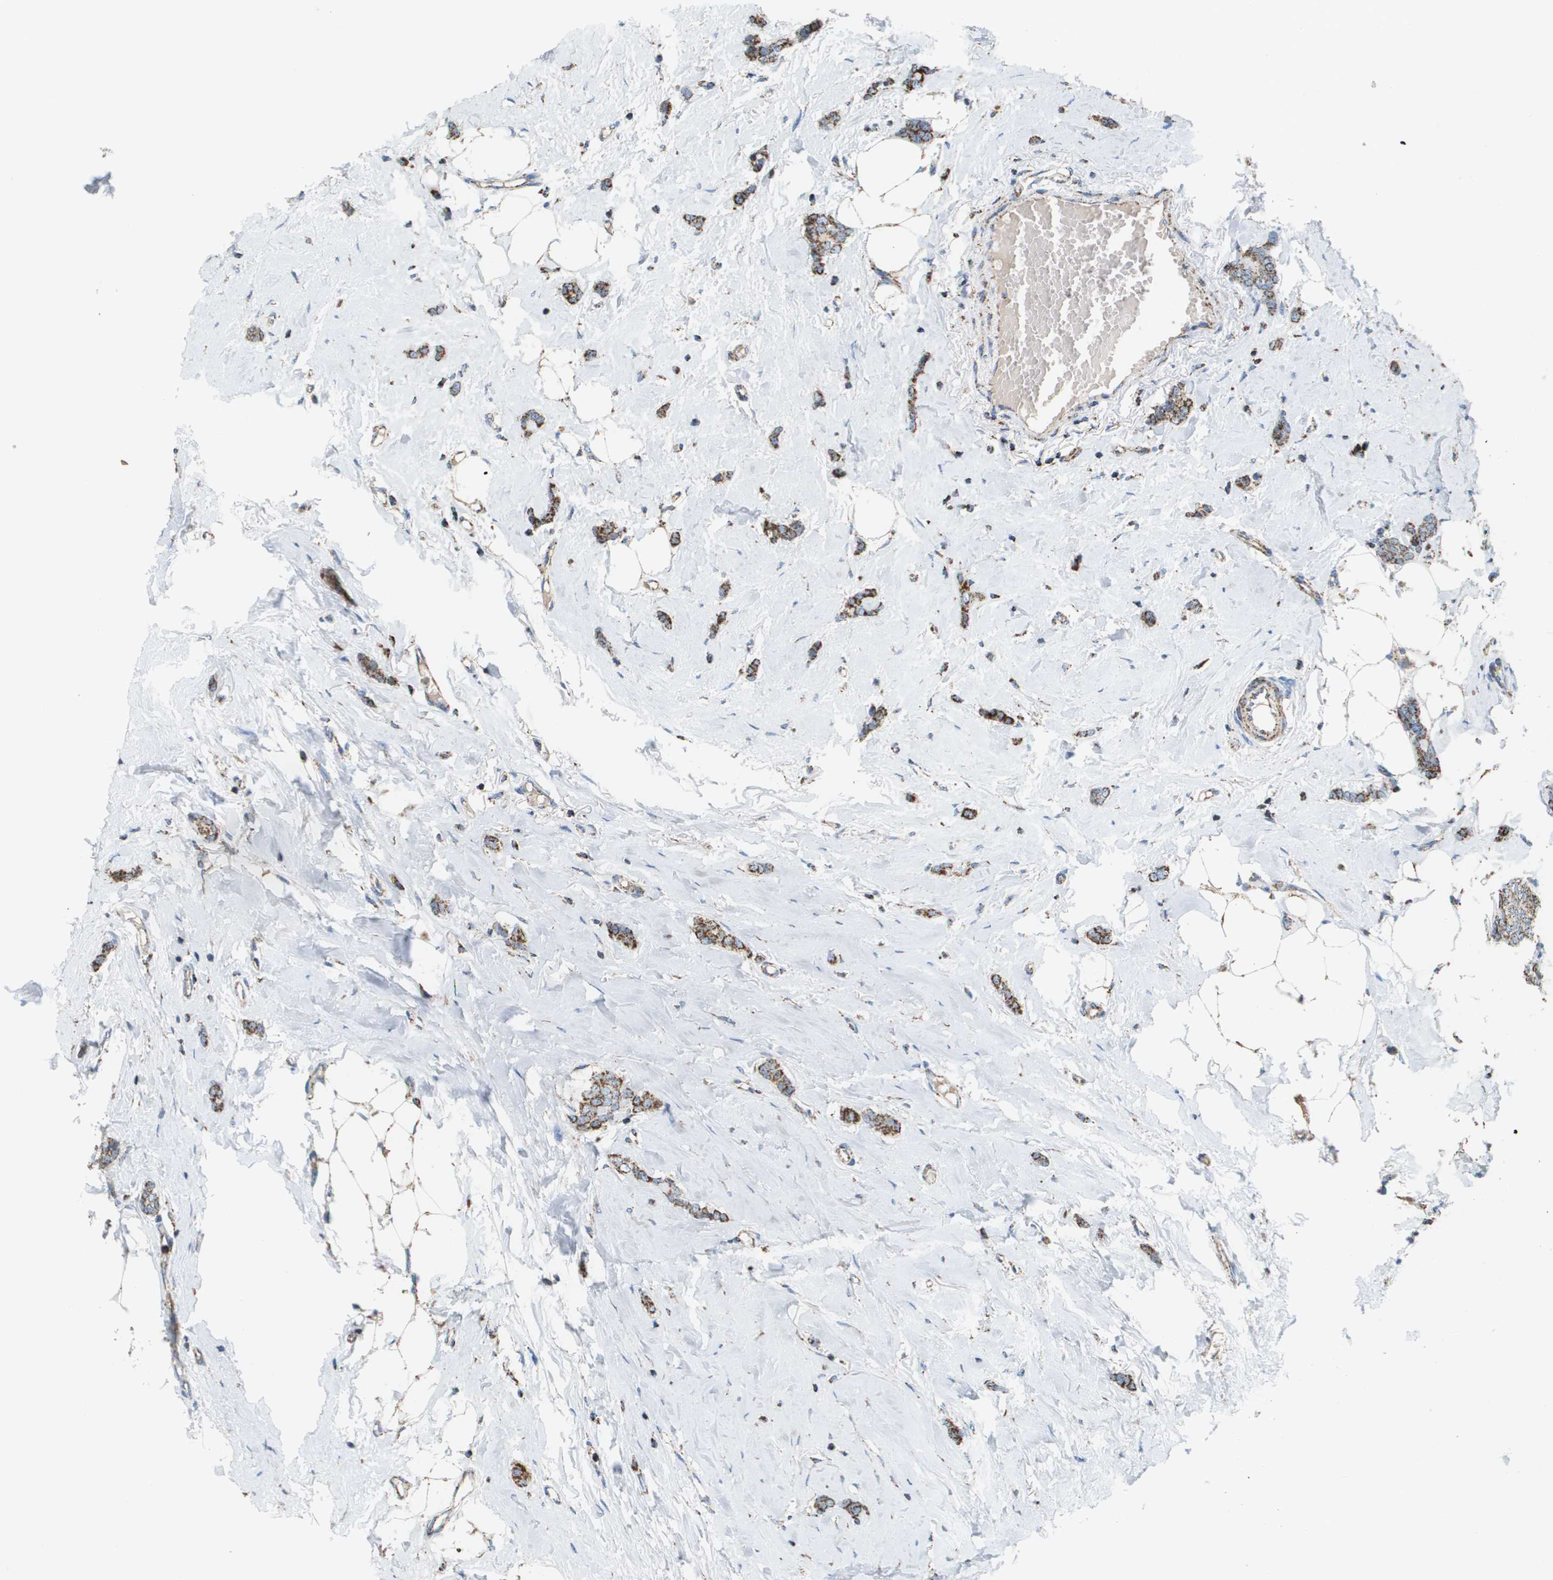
{"staining": {"intensity": "strong", "quantity": ">75%", "location": "cytoplasmic/membranous"}, "tissue": "breast cancer", "cell_type": "Tumor cells", "image_type": "cancer", "snomed": [{"axis": "morphology", "description": "Lobular carcinoma"}, {"axis": "topography", "description": "Skin"}, {"axis": "topography", "description": "Breast"}], "caption": "Immunohistochemistry of lobular carcinoma (breast) displays high levels of strong cytoplasmic/membranous staining in approximately >75% of tumor cells.", "gene": "ATP5F1B", "patient": {"sex": "female", "age": 46}}